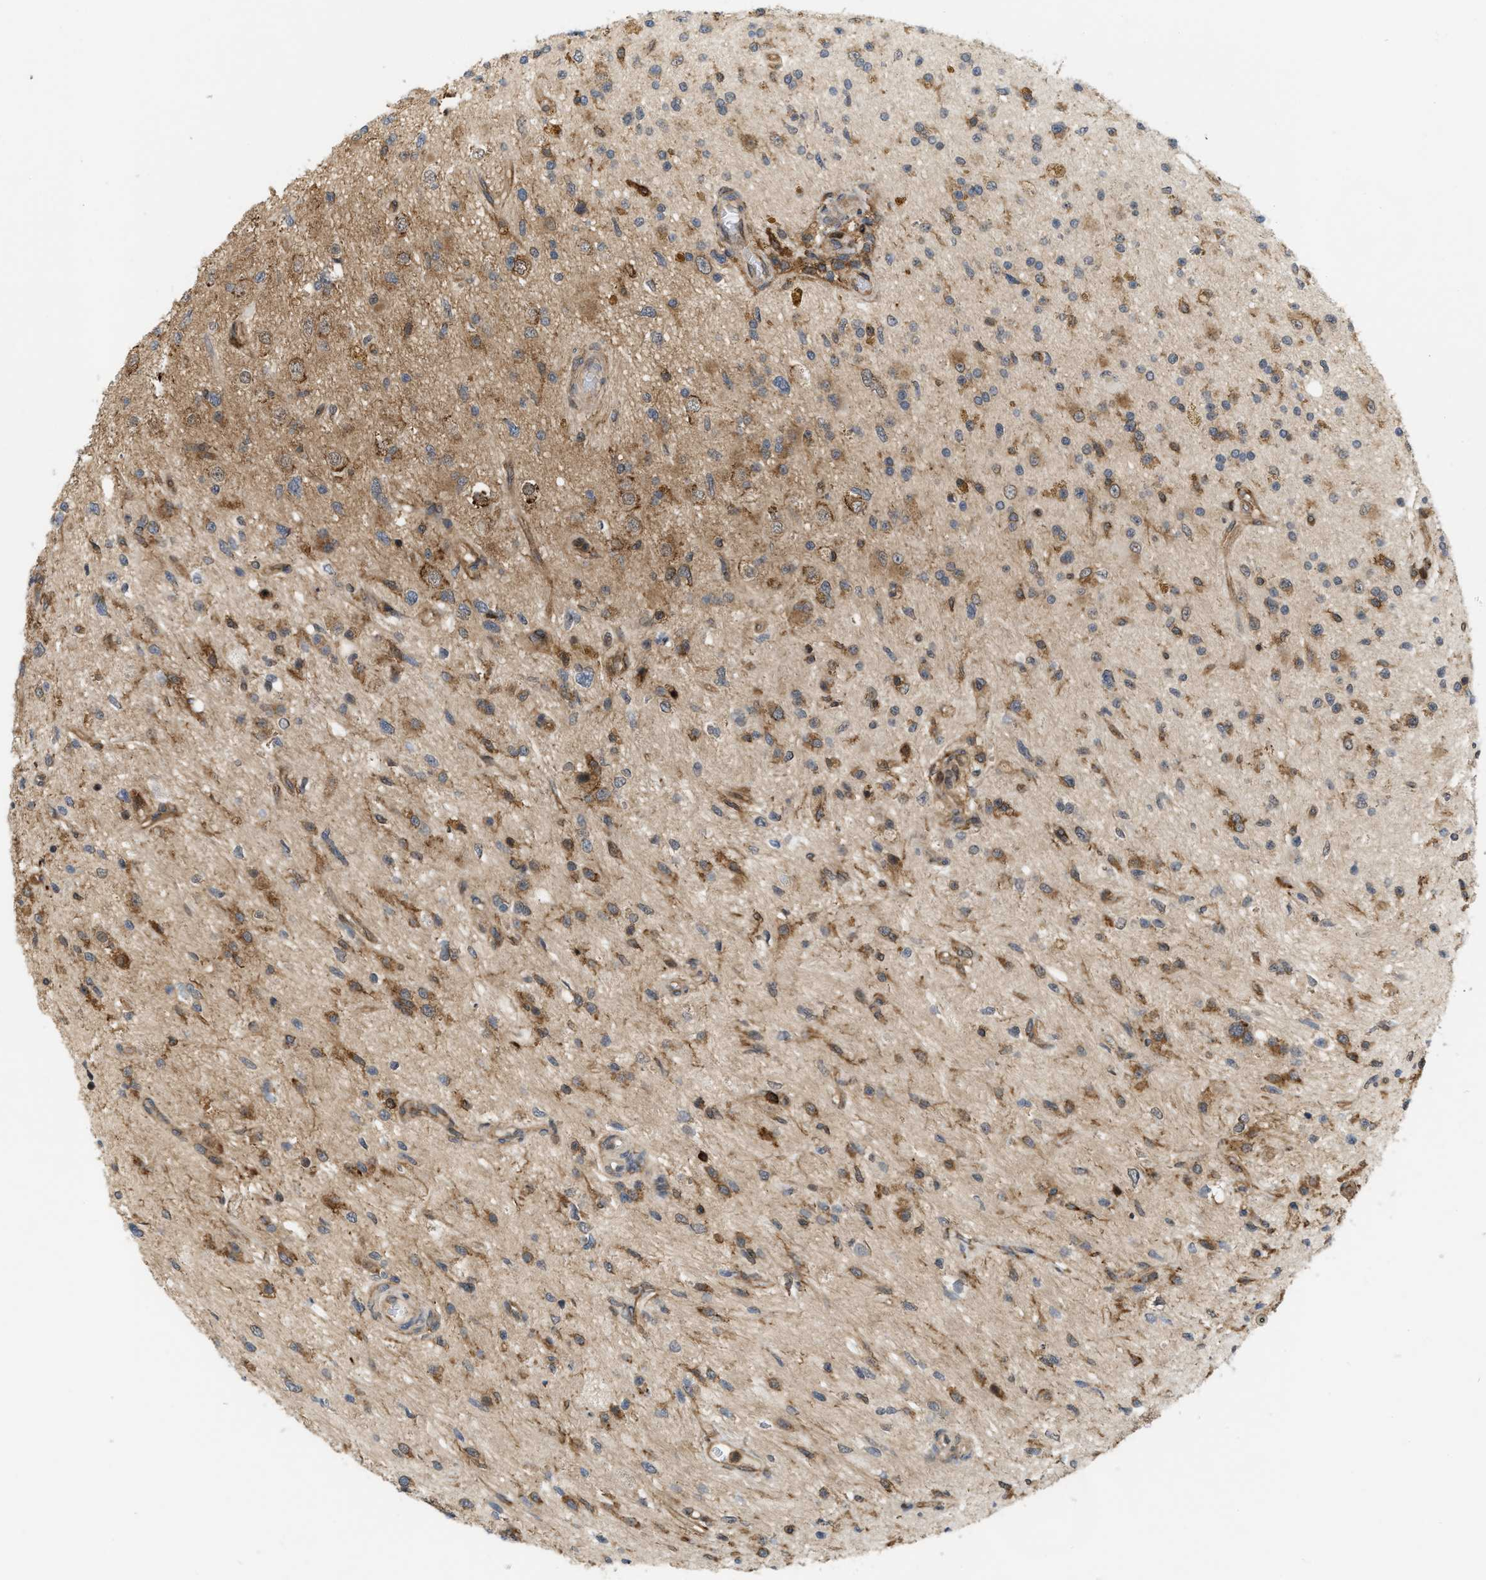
{"staining": {"intensity": "moderate", "quantity": ">75%", "location": "cytoplasmic/membranous"}, "tissue": "glioma", "cell_type": "Tumor cells", "image_type": "cancer", "snomed": [{"axis": "morphology", "description": "Glioma, malignant, High grade"}, {"axis": "topography", "description": "Brain"}], "caption": "Brown immunohistochemical staining in malignant high-grade glioma demonstrates moderate cytoplasmic/membranous expression in approximately >75% of tumor cells. The staining was performed using DAB to visualize the protein expression in brown, while the nuclei were stained in blue with hematoxylin (Magnification: 20x).", "gene": "IQCE", "patient": {"sex": "male", "age": 33}}